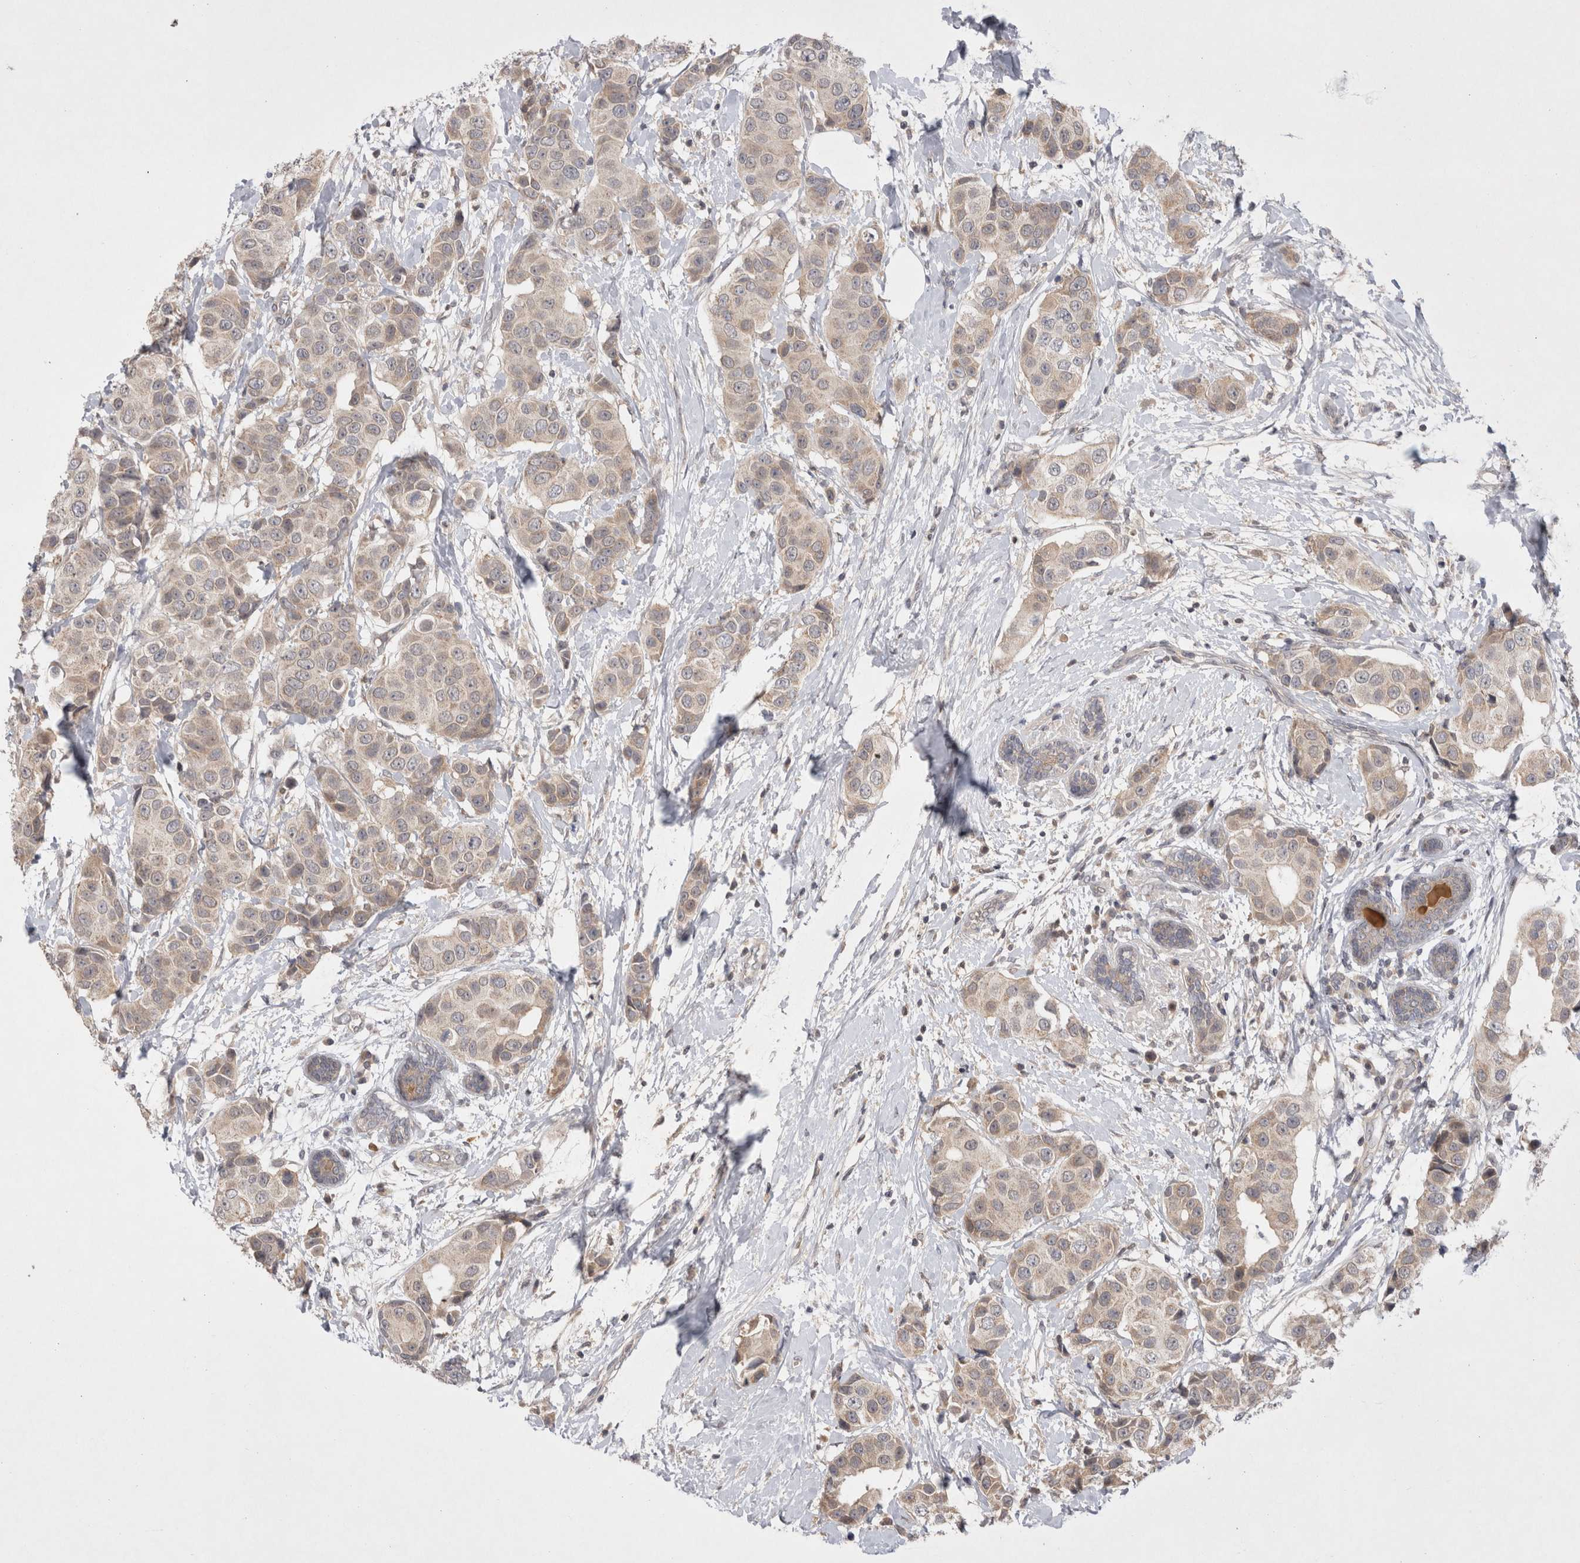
{"staining": {"intensity": "weak", "quantity": "25%-75%", "location": "cytoplasmic/membranous"}, "tissue": "breast cancer", "cell_type": "Tumor cells", "image_type": "cancer", "snomed": [{"axis": "morphology", "description": "Normal tissue, NOS"}, {"axis": "morphology", "description": "Duct carcinoma"}, {"axis": "topography", "description": "Breast"}], "caption": "A micrograph showing weak cytoplasmic/membranous positivity in approximately 25%-75% of tumor cells in breast cancer, as visualized by brown immunohistochemical staining.", "gene": "PLEKHM1", "patient": {"sex": "female", "age": 39}}